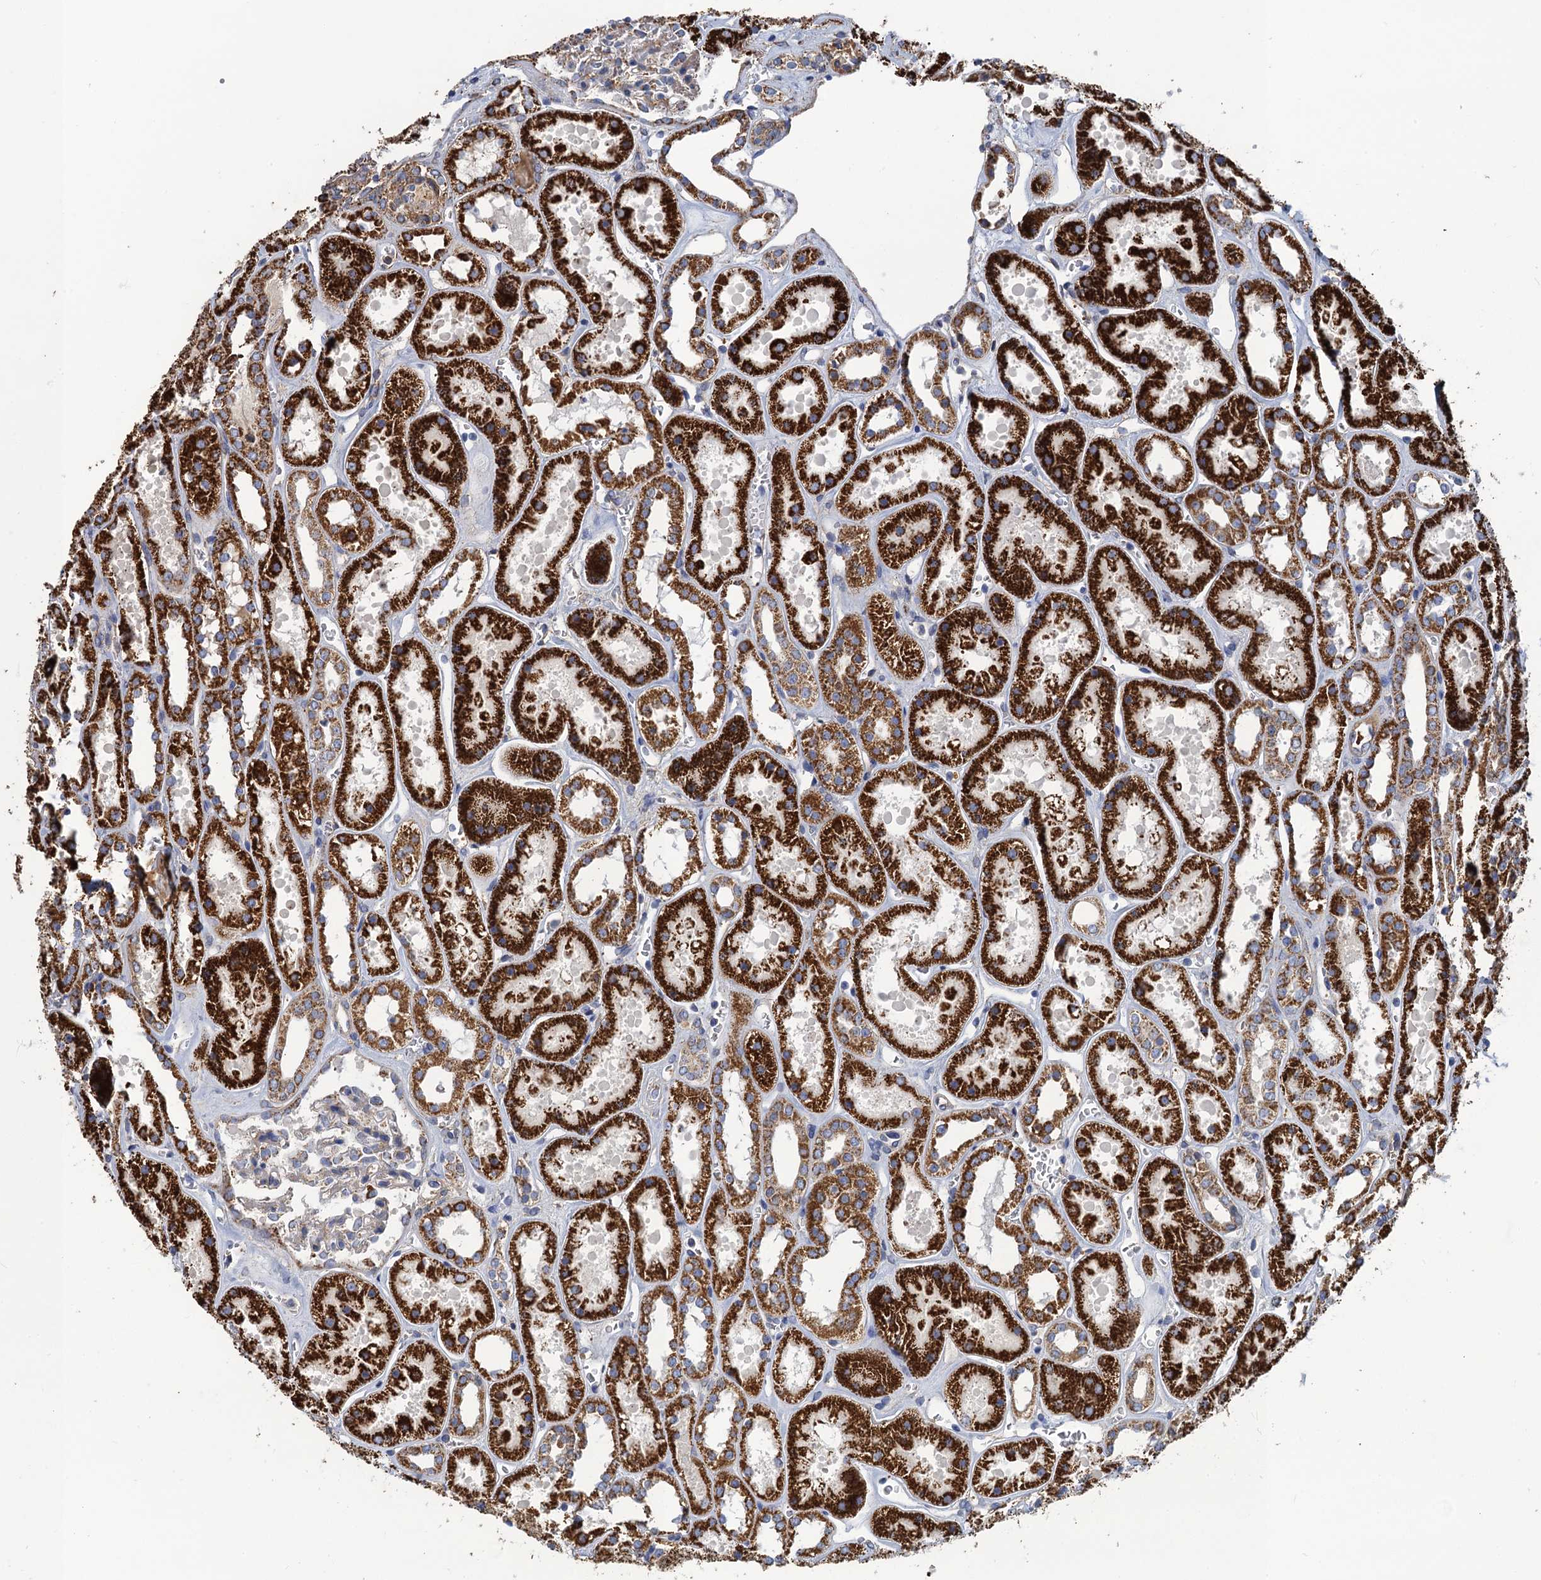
{"staining": {"intensity": "negative", "quantity": "none", "location": "none"}, "tissue": "kidney", "cell_type": "Cells in glomeruli", "image_type": "normal", "snomed": [{"axis": "morphology", "description": "Normal tissue, NOS"}, {"axis": "topography", "description": "Kidney"}], "caption": "Micrograph shows no protein expression in cells in glomeruli of benign kidney. Brightfield microscopy of immunohistochemistry stained with DAB (3,3'-diaminobenzidine) (brown) and hematoxylin (blue), captured at high magnification.", "gene": "ENSG00000260643", "patient": {"sex": "female", "age": 41}}